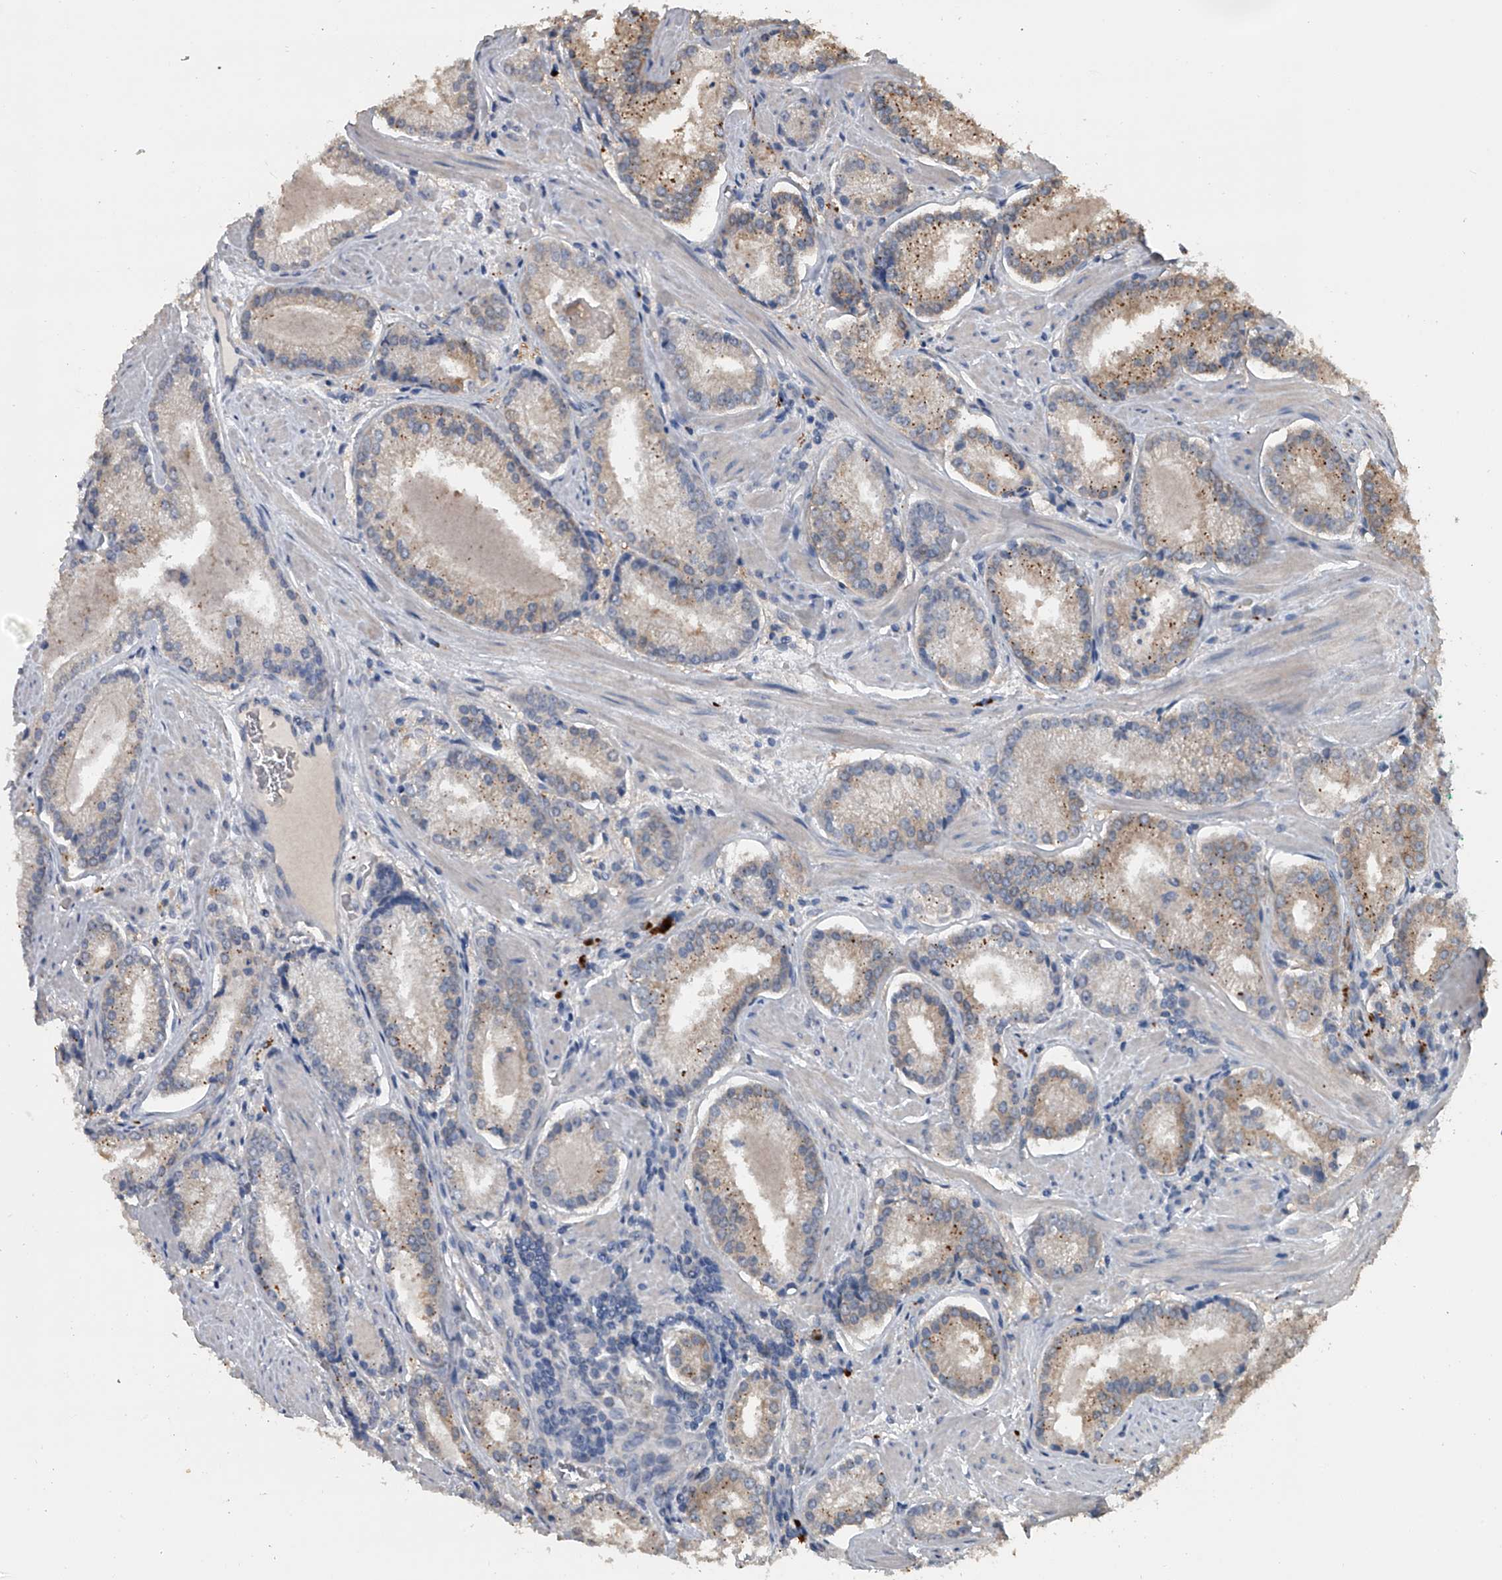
{"staining": {"intensity": "moderate", "quantity": "25%-75%", "location": "cytoplasmic/membranous"}, "tissue": "prostate cancer", "cell_type": "Tumor cells", "image_type": "cancer", "snomed": [{"axis": "morphology", "description": "Adenocarcinoma, Low grade"}, {"axis": "topography", "description": "Prostate"}], "caption": "High-magnification brightfield microscopy of low-grade adenocarcinoma (prostate) stained with DAB (3,3'-diaminobenzidine) (brown) and counterstained with hematoxylin (blue). tumor cells exhibit moderate cytoplasmic/membranous staining is identified in approximately25%-75% of cells.", "gene": "DOCK9", "patient": {"sex": "male", "age": 54}}